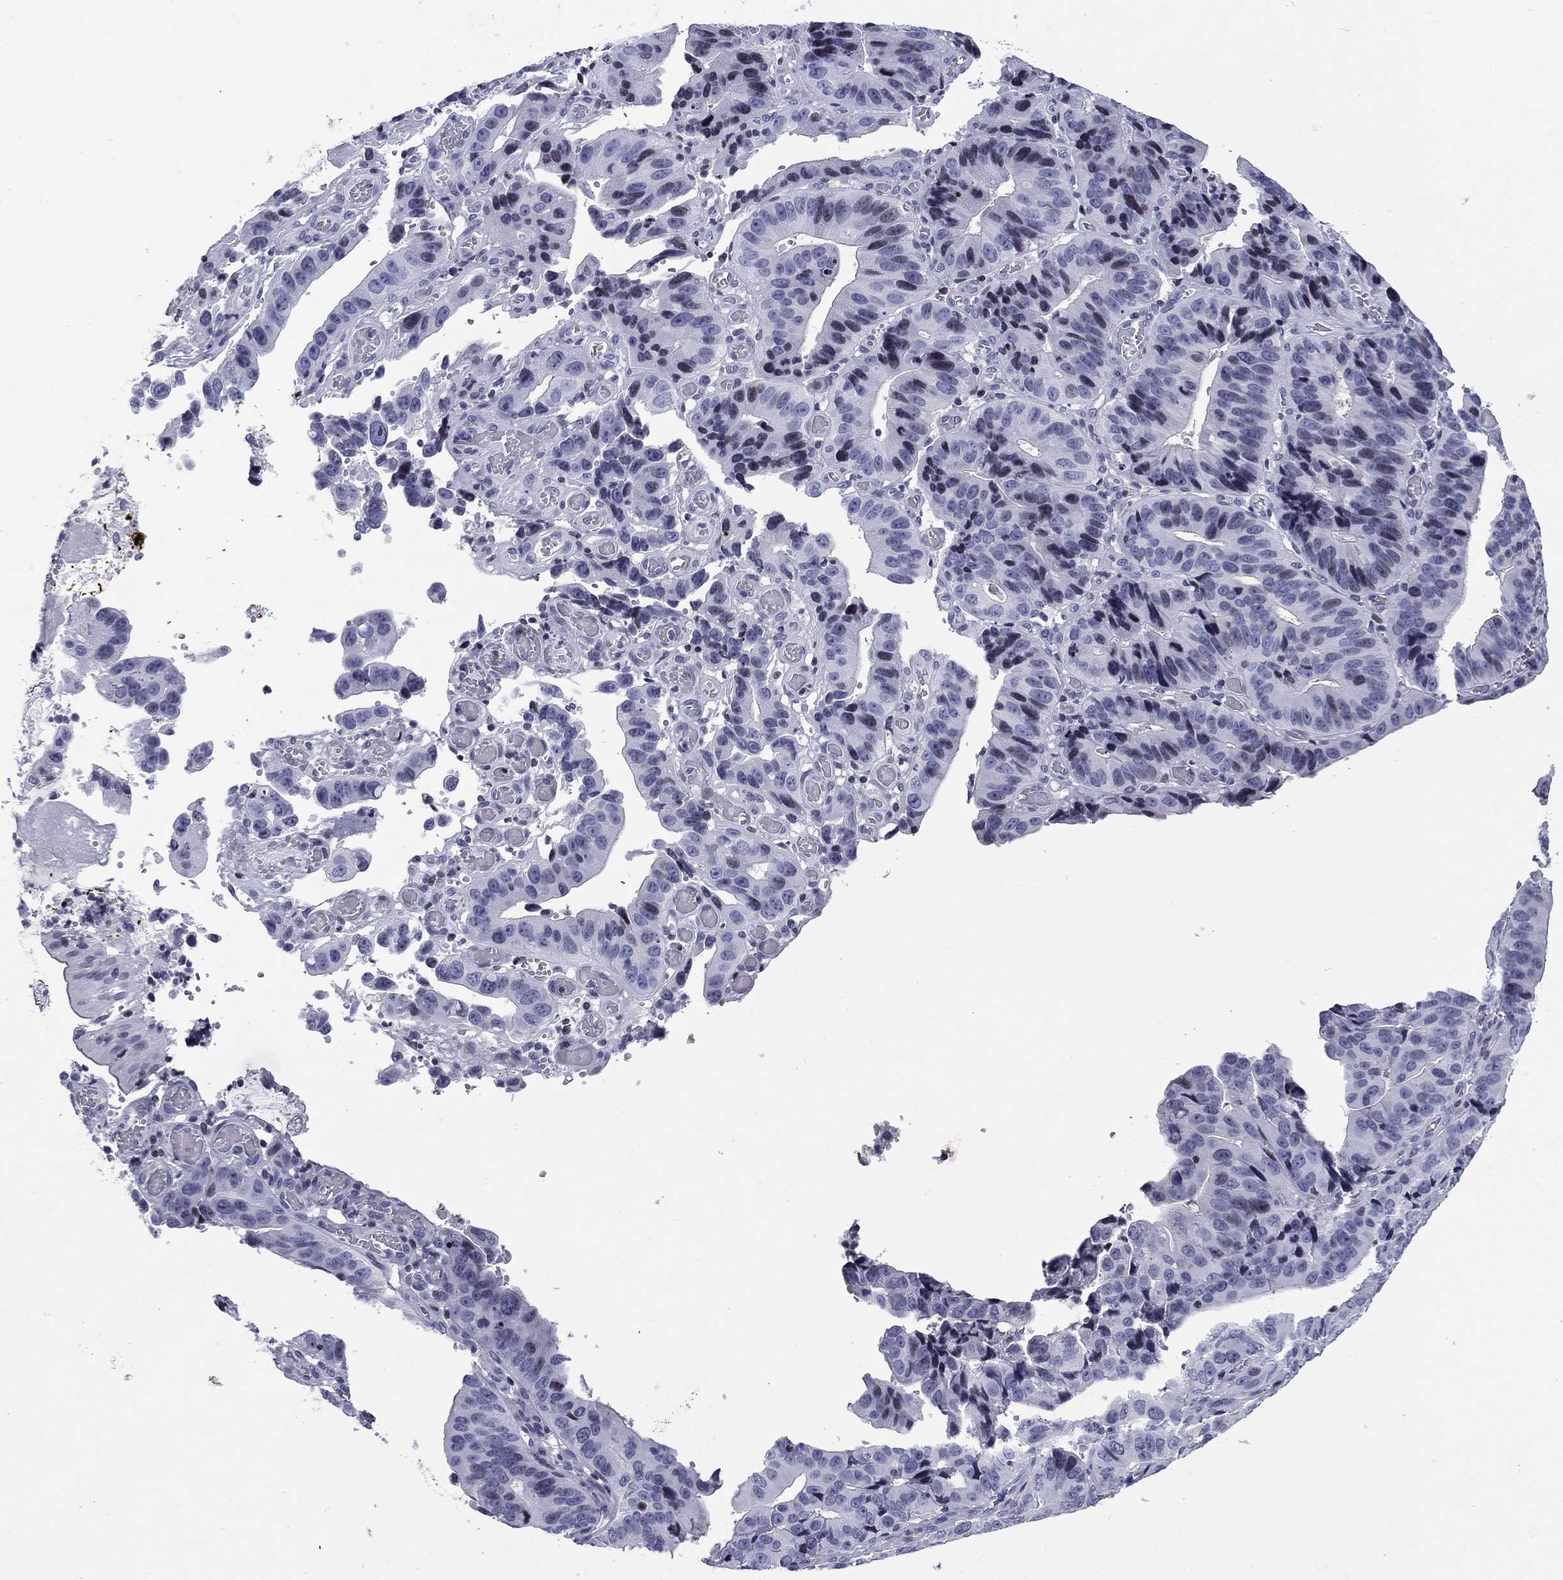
{"staining": {"intensity": "negative", "quantity": "none", "location": "none"}, "tissue": "stomach cancer", "cell_type": "Tumor cells", "image_type": "cancer", "snomed": [{"axis": "morphology", "description": "Adenocarcinoma, NOS"}, {"axis": "topography", "description": "Stomach"}], "caption": "DAB immunohistochemical staining of human adenocarcinoma (stomach) displays no significant positivity in tumor cells.", "gene": "CCDC144A", "patient": {"sex": "male", "age": 84}}